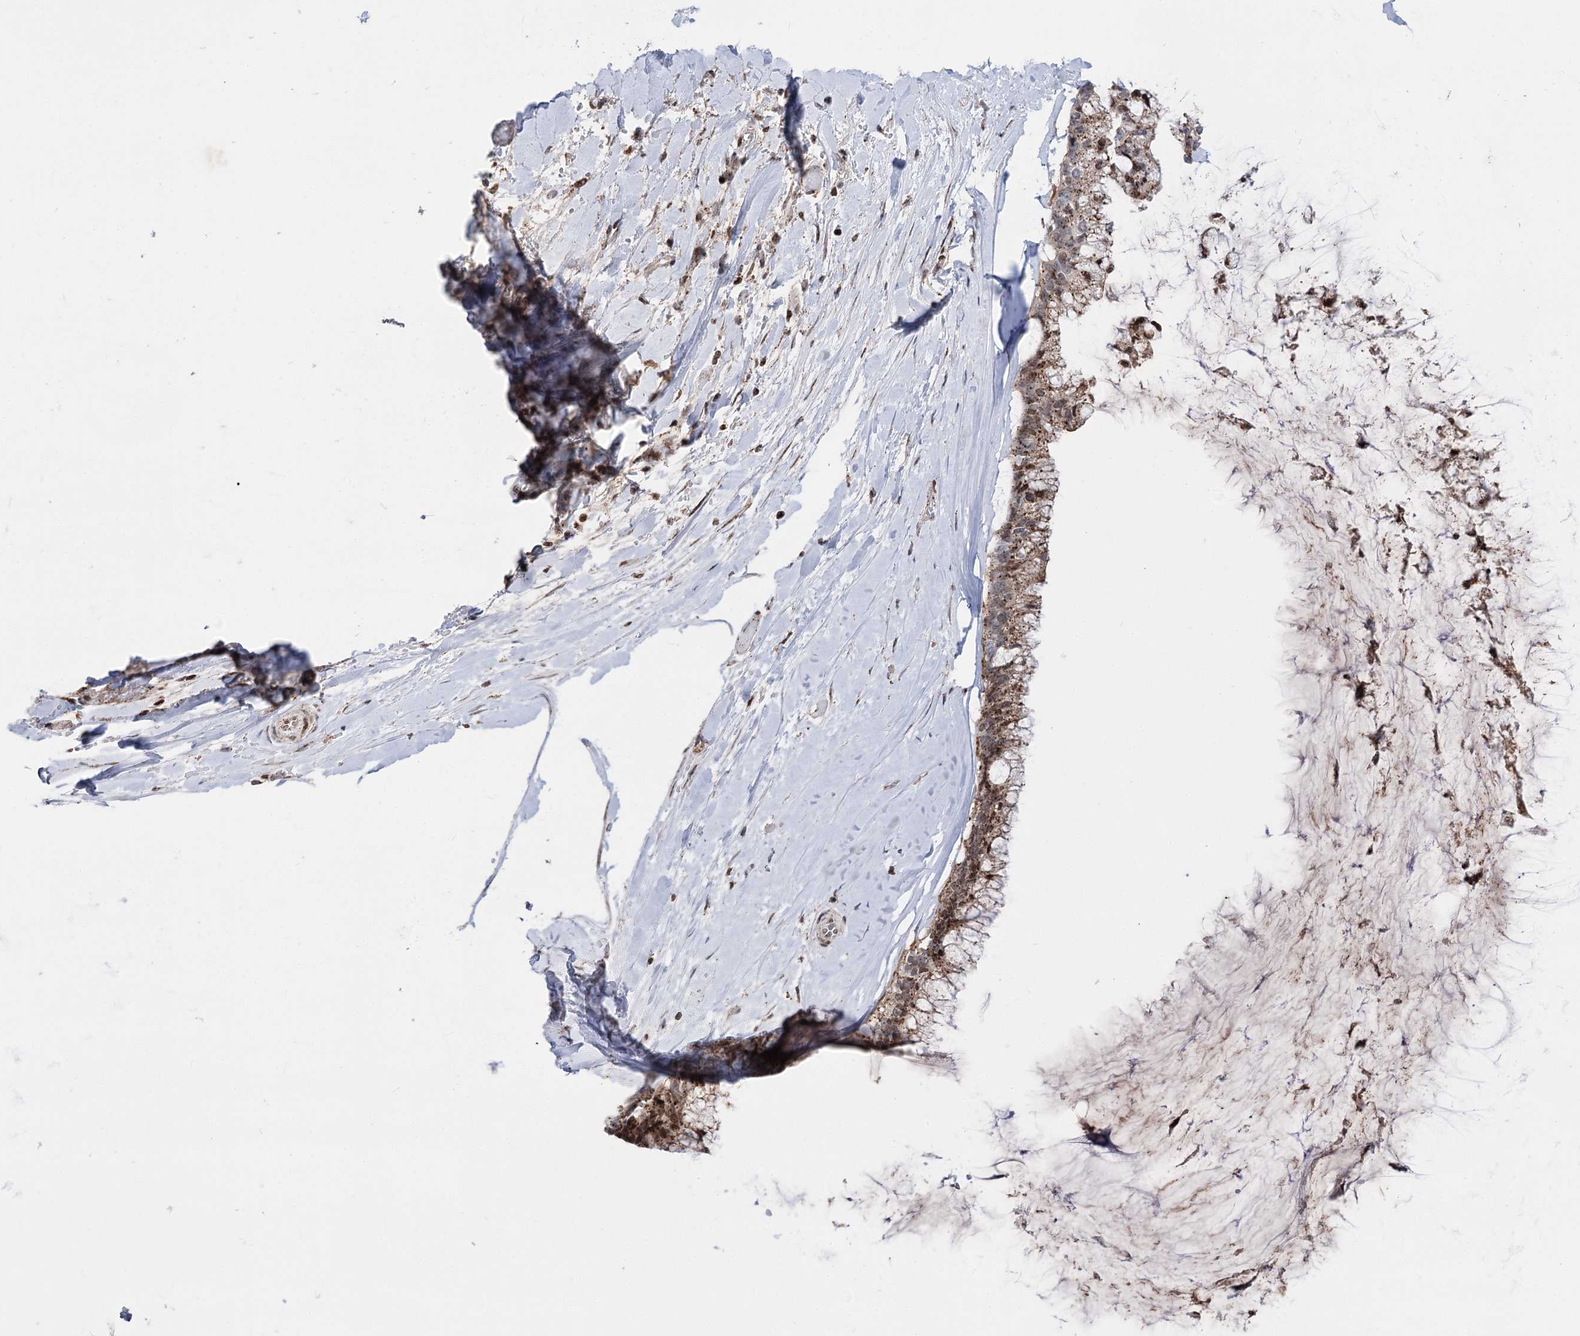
{"staining": {"intensity": "moderate", "quantity": ">75%", "location": "cytoplasmic/membranous"}, "tissue": "ovarian cancer", "cell_type": "Tumor cells", "image_type": "cancer", "snomed": [{"axis": "morphology", "description": "Cystadenocarcinoma, mucinous, NOS"}, {"axis": "topography", "description": "Ovary"}], "caption": "Mucinous cystadenocarcinoma (ovarian) stained for a protein (brown) displays moderate cytoplasmic/membranous positive positivity in about >75% of tumor cells.", "gene": "ZFYVE27", "patient": {"sex": "female", "age": 39}}